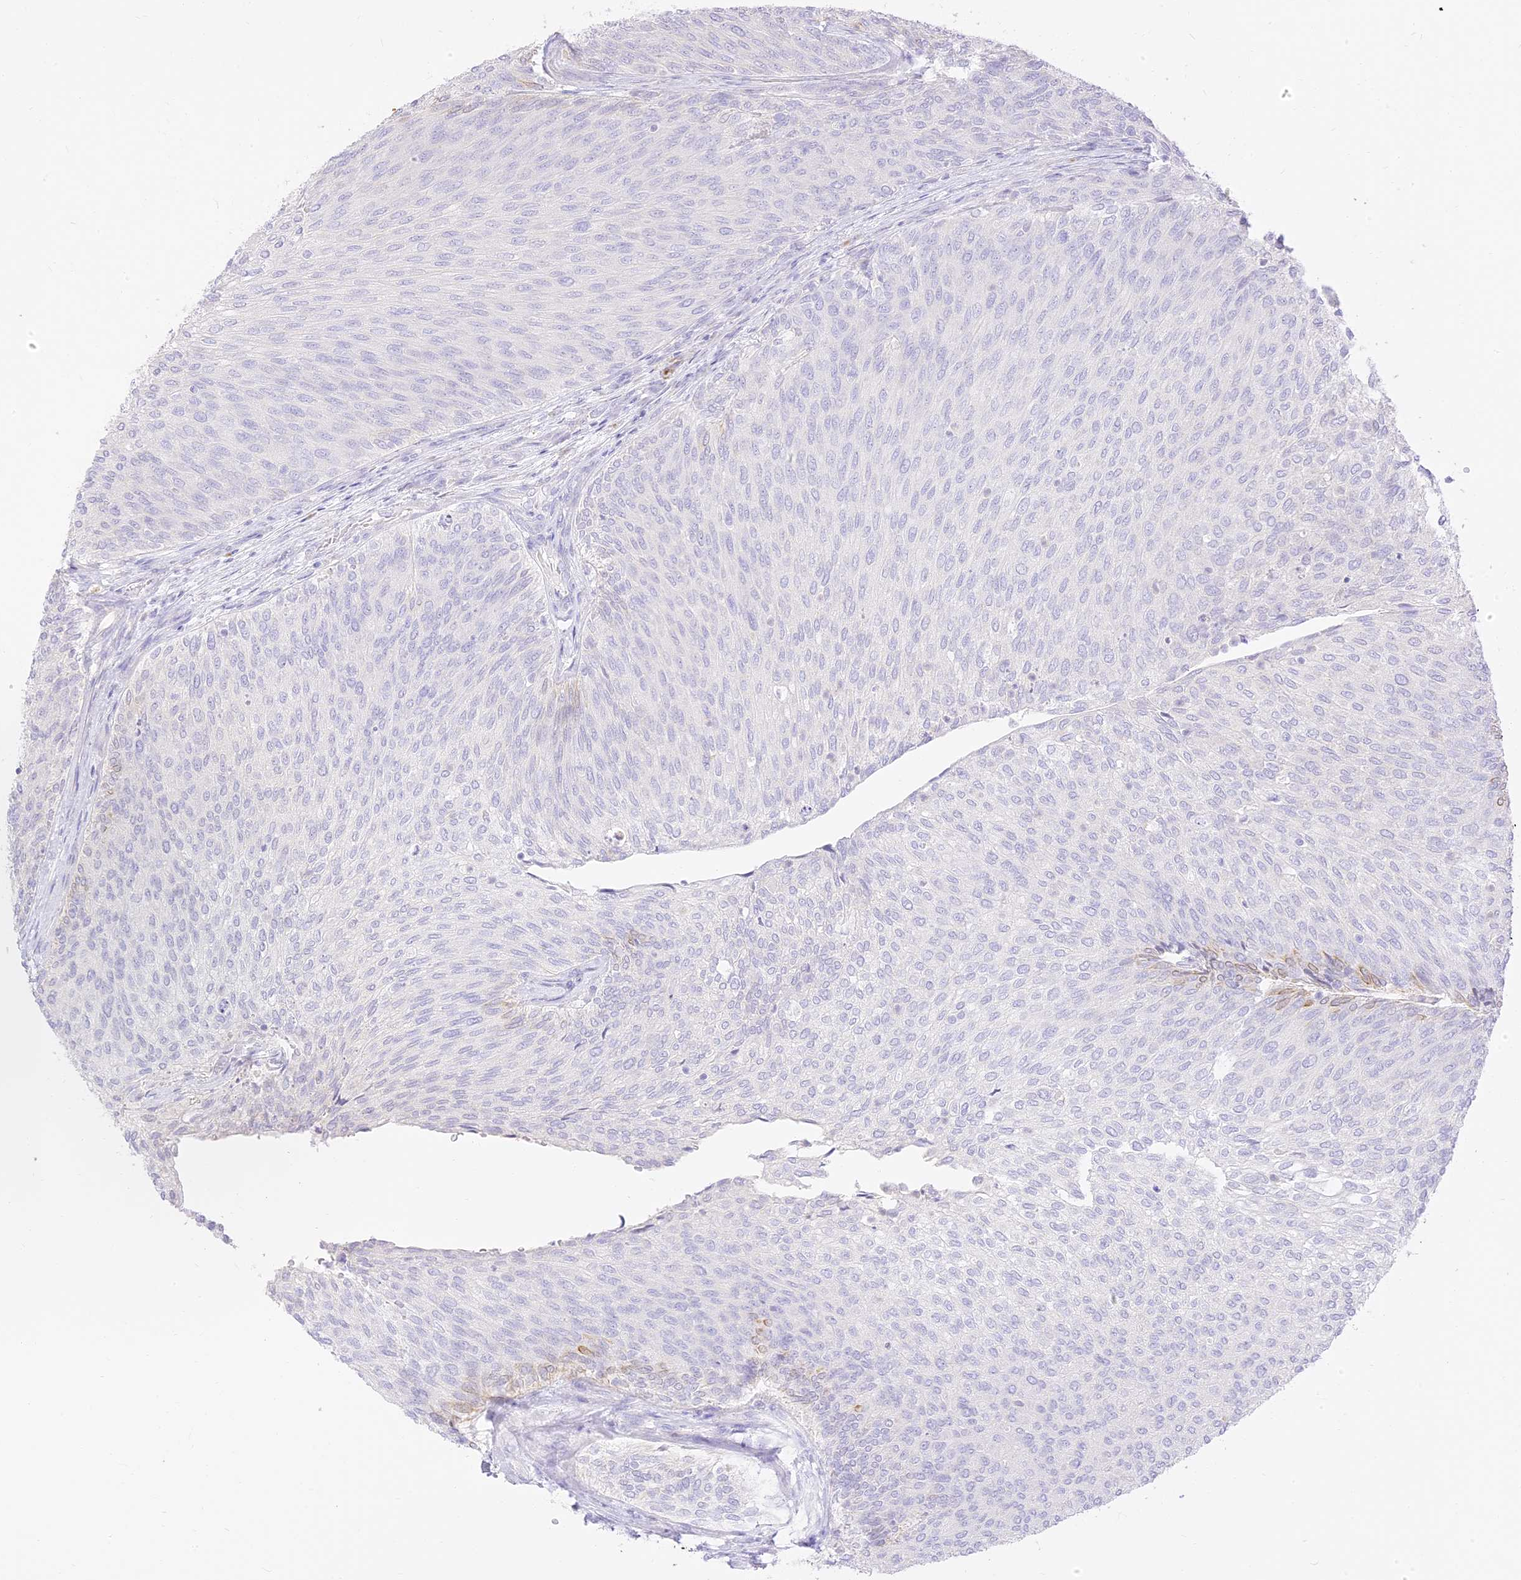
{"staining": {"intensity": "negative", "quantity": "none", "location": "none"}, "tissue": "urothelial cancer", "cell_type": "Tumor cells", "image_type": "cancer", "snomed": [{"axis": "morphology", "description": "Urothelial carcinoma, Low grade"}, {"axis": "topography", "description": "Urinary bladder"}], "caption": "A photomicrograph of human urothelial cancer is negative for staining in tumor cells.", "gene": "SEC13", "patient": {"sex": "female", "age": 79}}